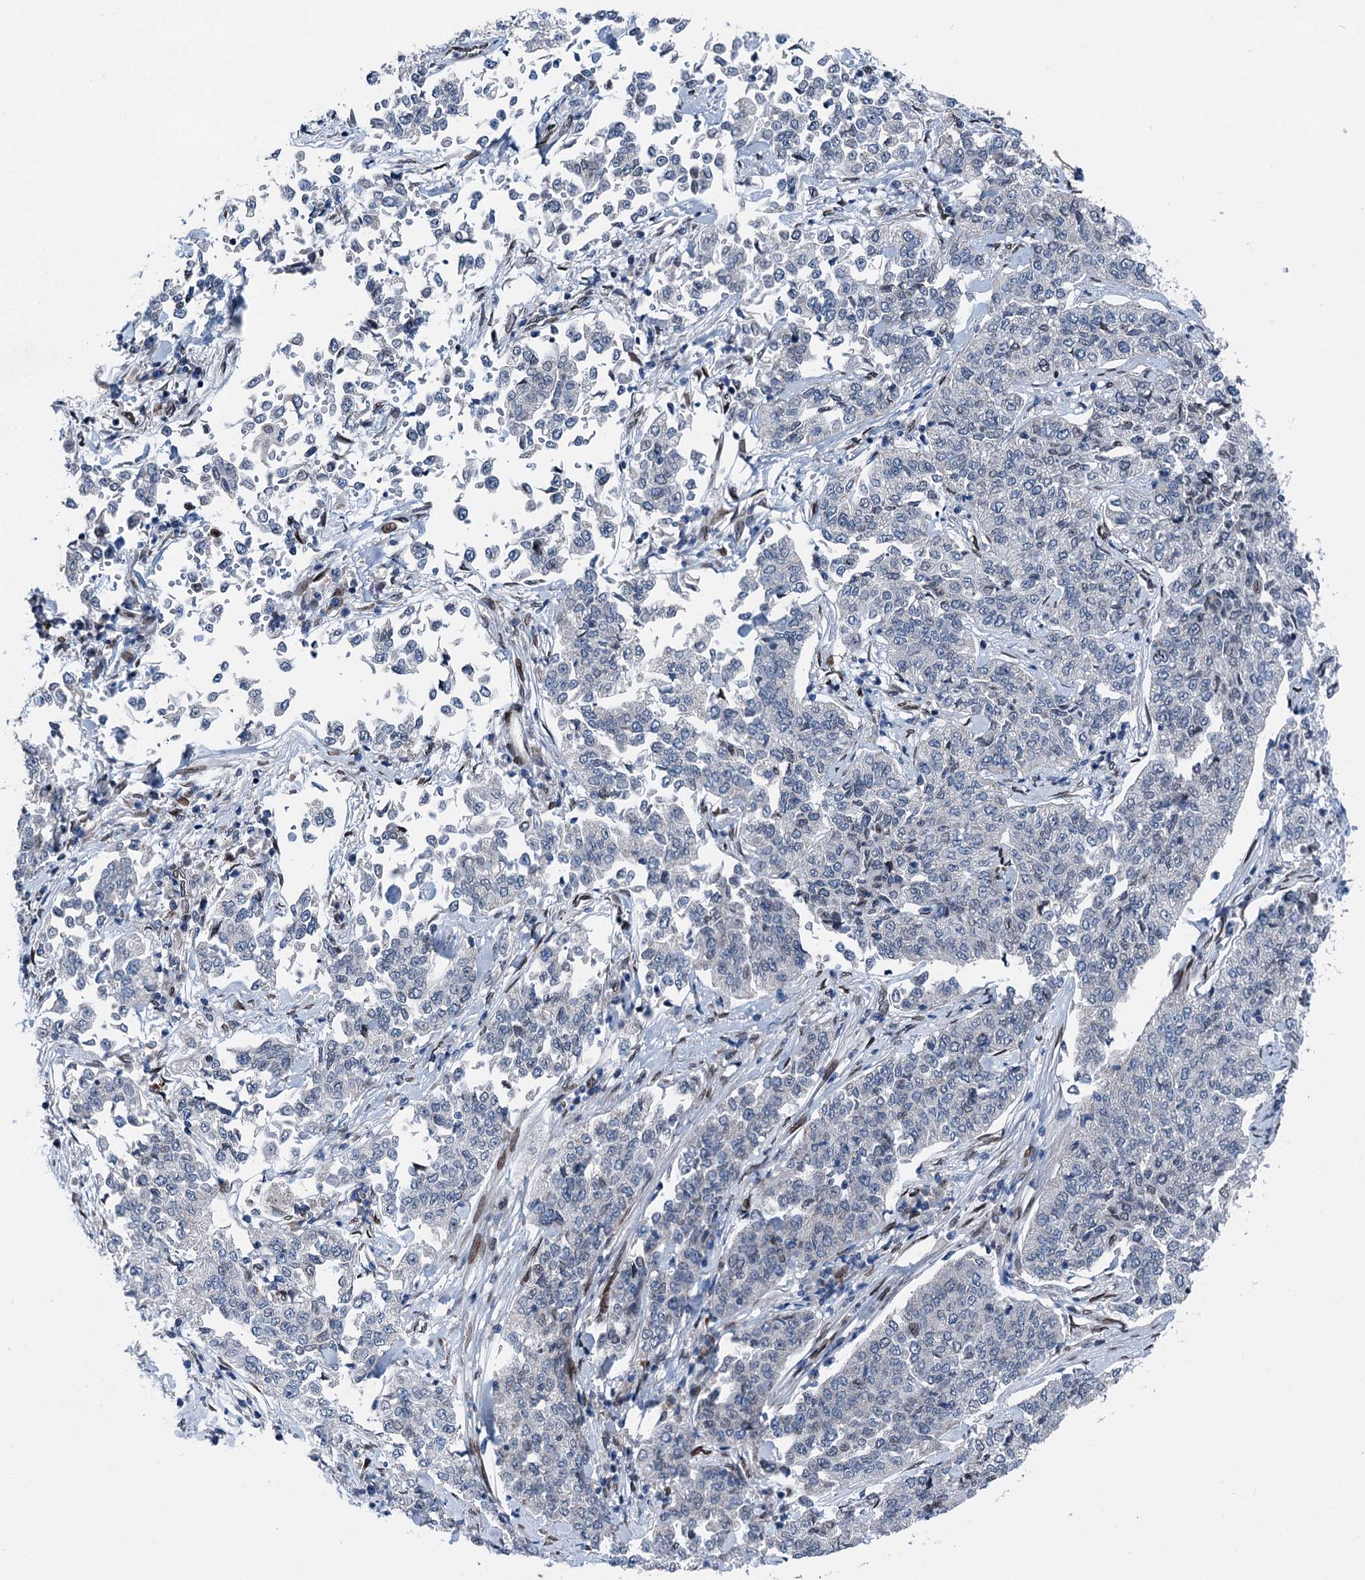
{"staining": {"intensity": "negative", "quantity": "none", "location": "none"}, "tissue": "cervical cancer", "cell_type": "Tumor cells", "image_type": "cancer", "snomed": [{"axis": "morphology", "description": "Squamous cell carcinoma, NOS"}, {"axis": "topography", "description": "Cervix"}], "caption": "A photomicrograph of human cervical cancer is negative for staining in tumor cells. (Brightfield microscopy of DAB immunohistochemistry (IHC) at high magnification).", "gene": "MRPL14", "patient": {"sex": "female", "age": 35}}